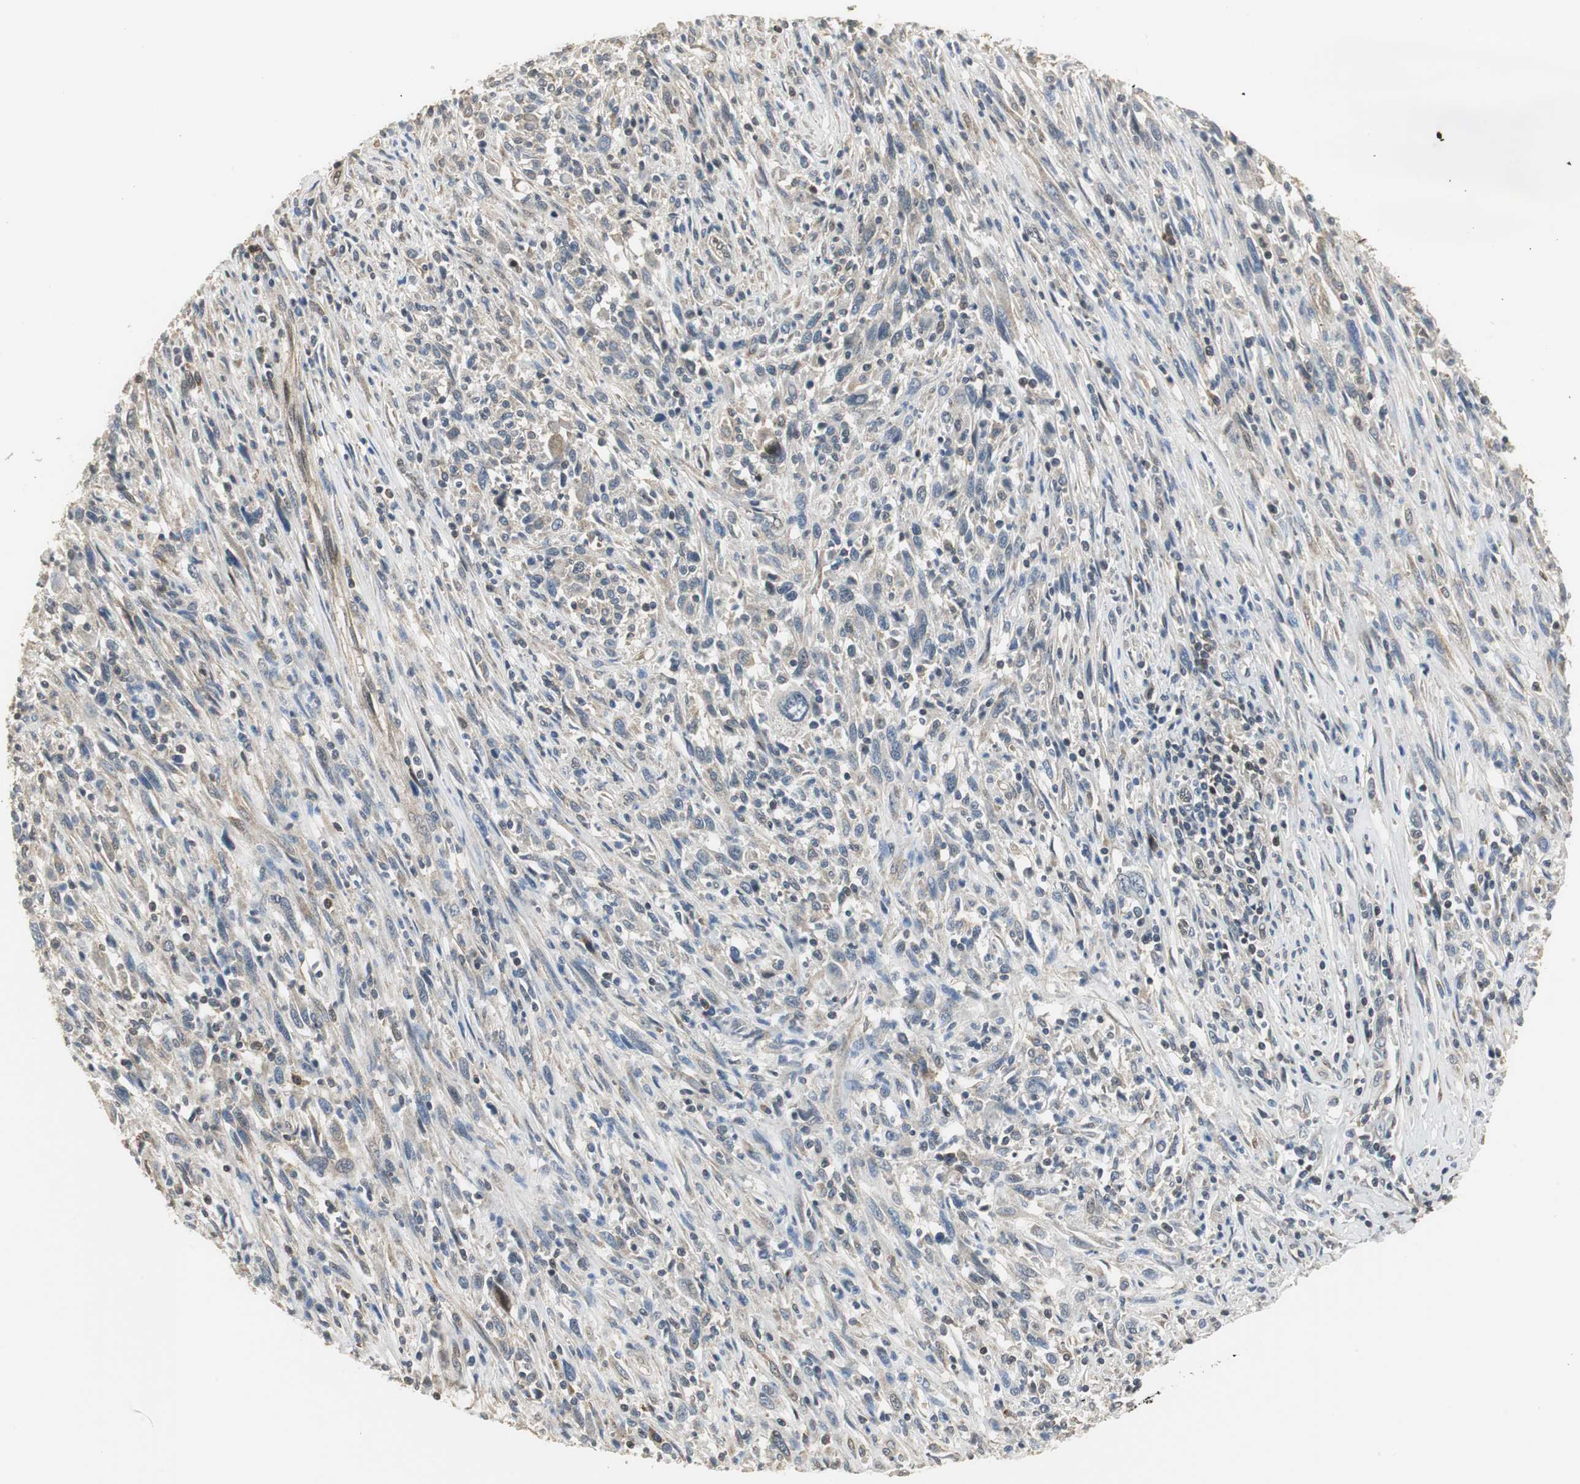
{"staining": {"intensity": "weak", "quantity": ">75%", "location": "cytoplasmic/membranous"}, "tissue": "melanoma", "cell_type": "Tumor cells", "image_type": "cancer", "snomed": [{"axis": "morphology", "description": "Malignant melanoma, Metastatic site"}, {"axis": "topography", "description": "Lymph node"}], "caption": "Tumor cells demonstrate low levels of weak cytoplasmic/membranous staining in about >75% of cells in melanoma.", "gene": "CCT5", "patient": {"sex": "male", "age": 61}}